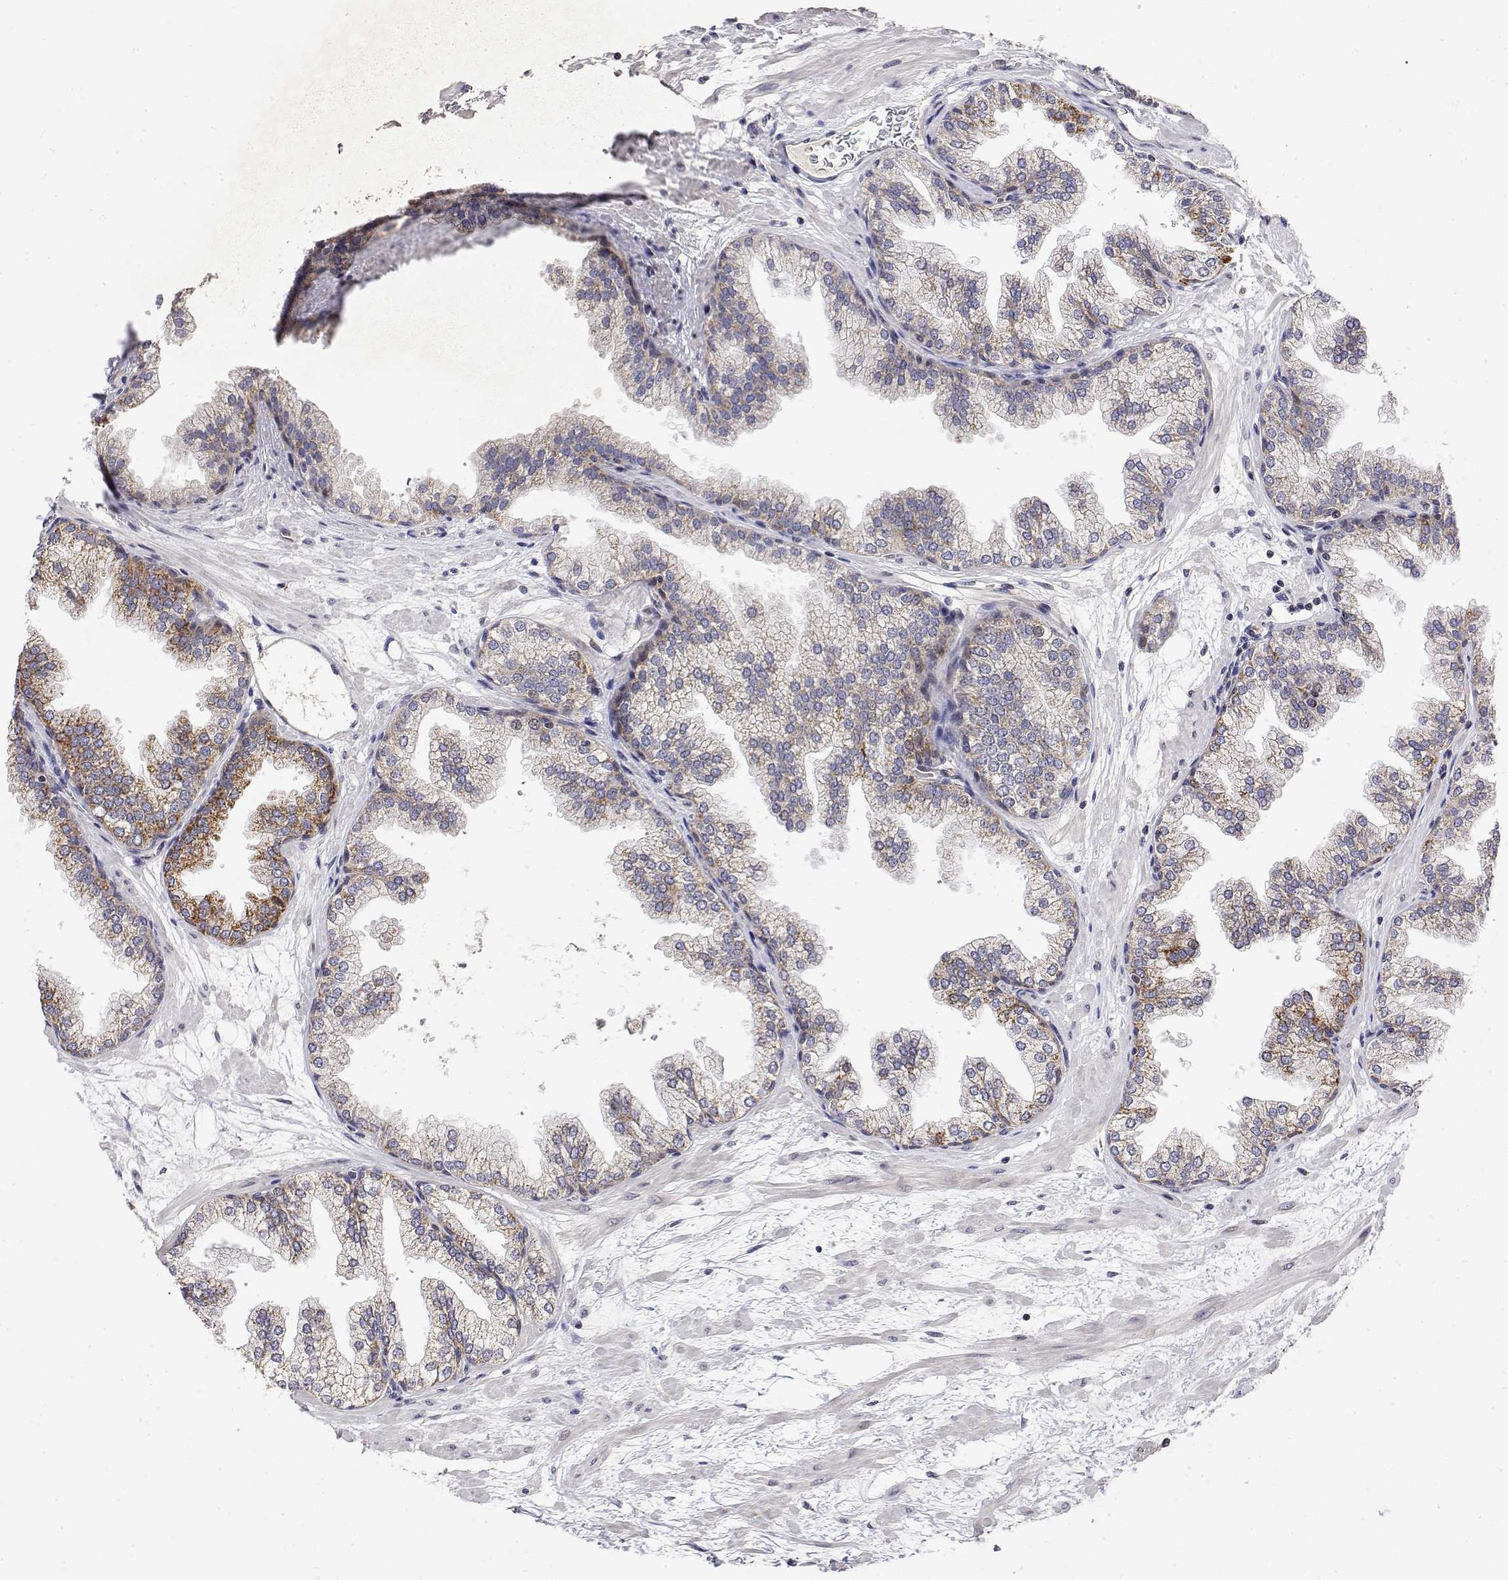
{"staining": {"intensity": "moderate", "quantity": "25%-75%", "location": "cytoplasmic/membranous"}, "tissue": "prostate", "cell_type": "Glandular cells", "image_type": "normal", "snomed": [{"axis": "morphology", "description": "Normal tissue, NOS"}, {"axis": "topography", "description": "Prostate"}], "caption": "Unremarkable prostate demonstrates moderate cytoplasmic/membranous staining in about 25%-75% of glandular cells, visualized by immunohistochemistry.", "gene": "GADD45GIP1", "patient": {"sex": "male", "age": 37}}